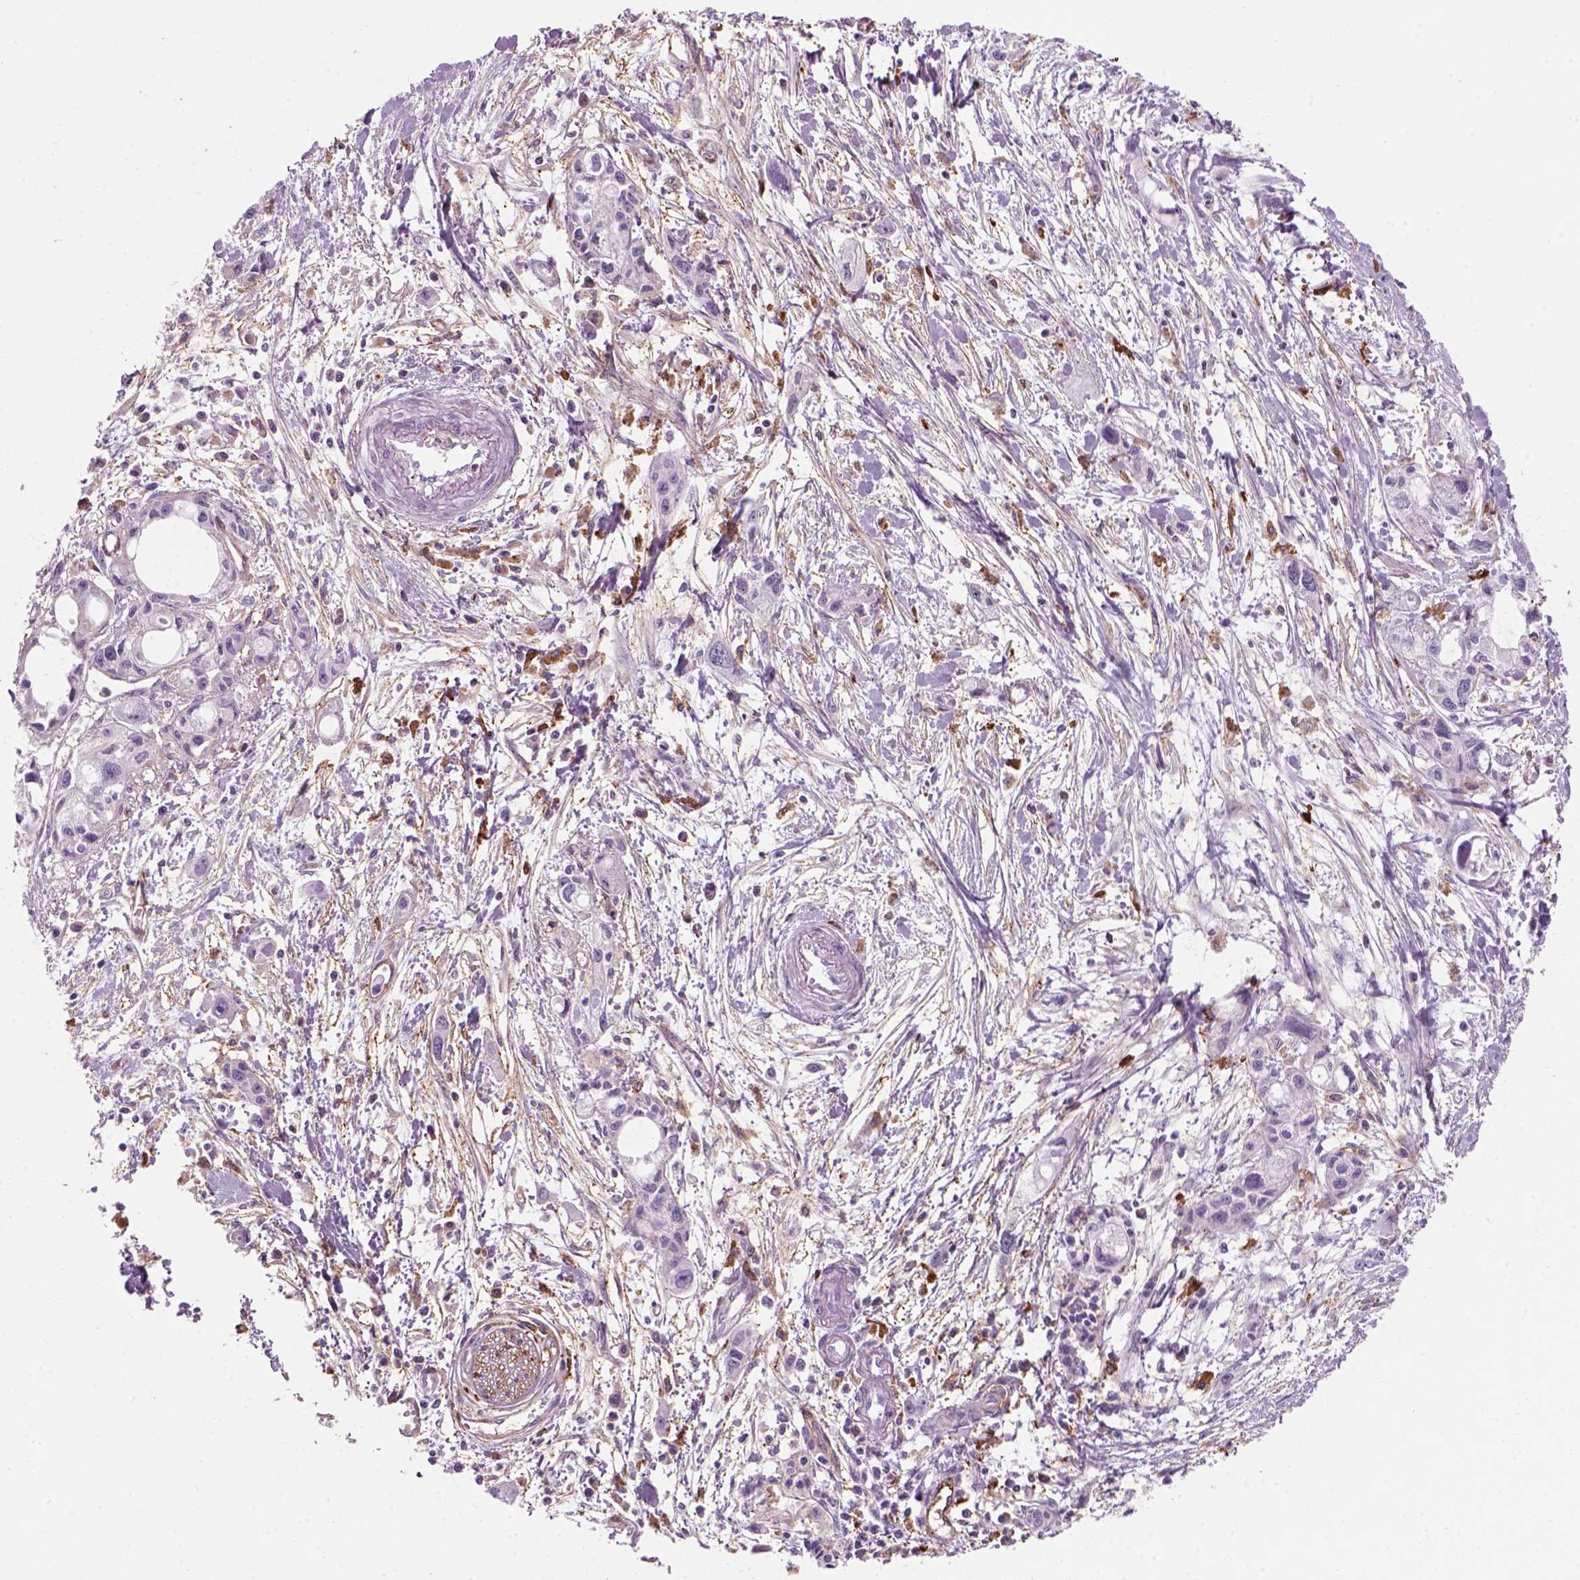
{"staining": {"intensity": "negative", "quantity": "none", "location": "none"}, "tissue": "pancreatic cancer", "cell_type": "Tumor cells", "image_type": "cancer", "snomed": [{"axis": "morphology", "description": "Adenocarcinoma, NOS"}, {"axis": "topography", "description": "Pancreas"}], "caption": "Adenocarcinoma (pancreatic) was stained to show a protein in brown. There is no significant expression in tumor cells.", "gene": "MARCKS", "patient": {"sex": "female", "age": 61}}